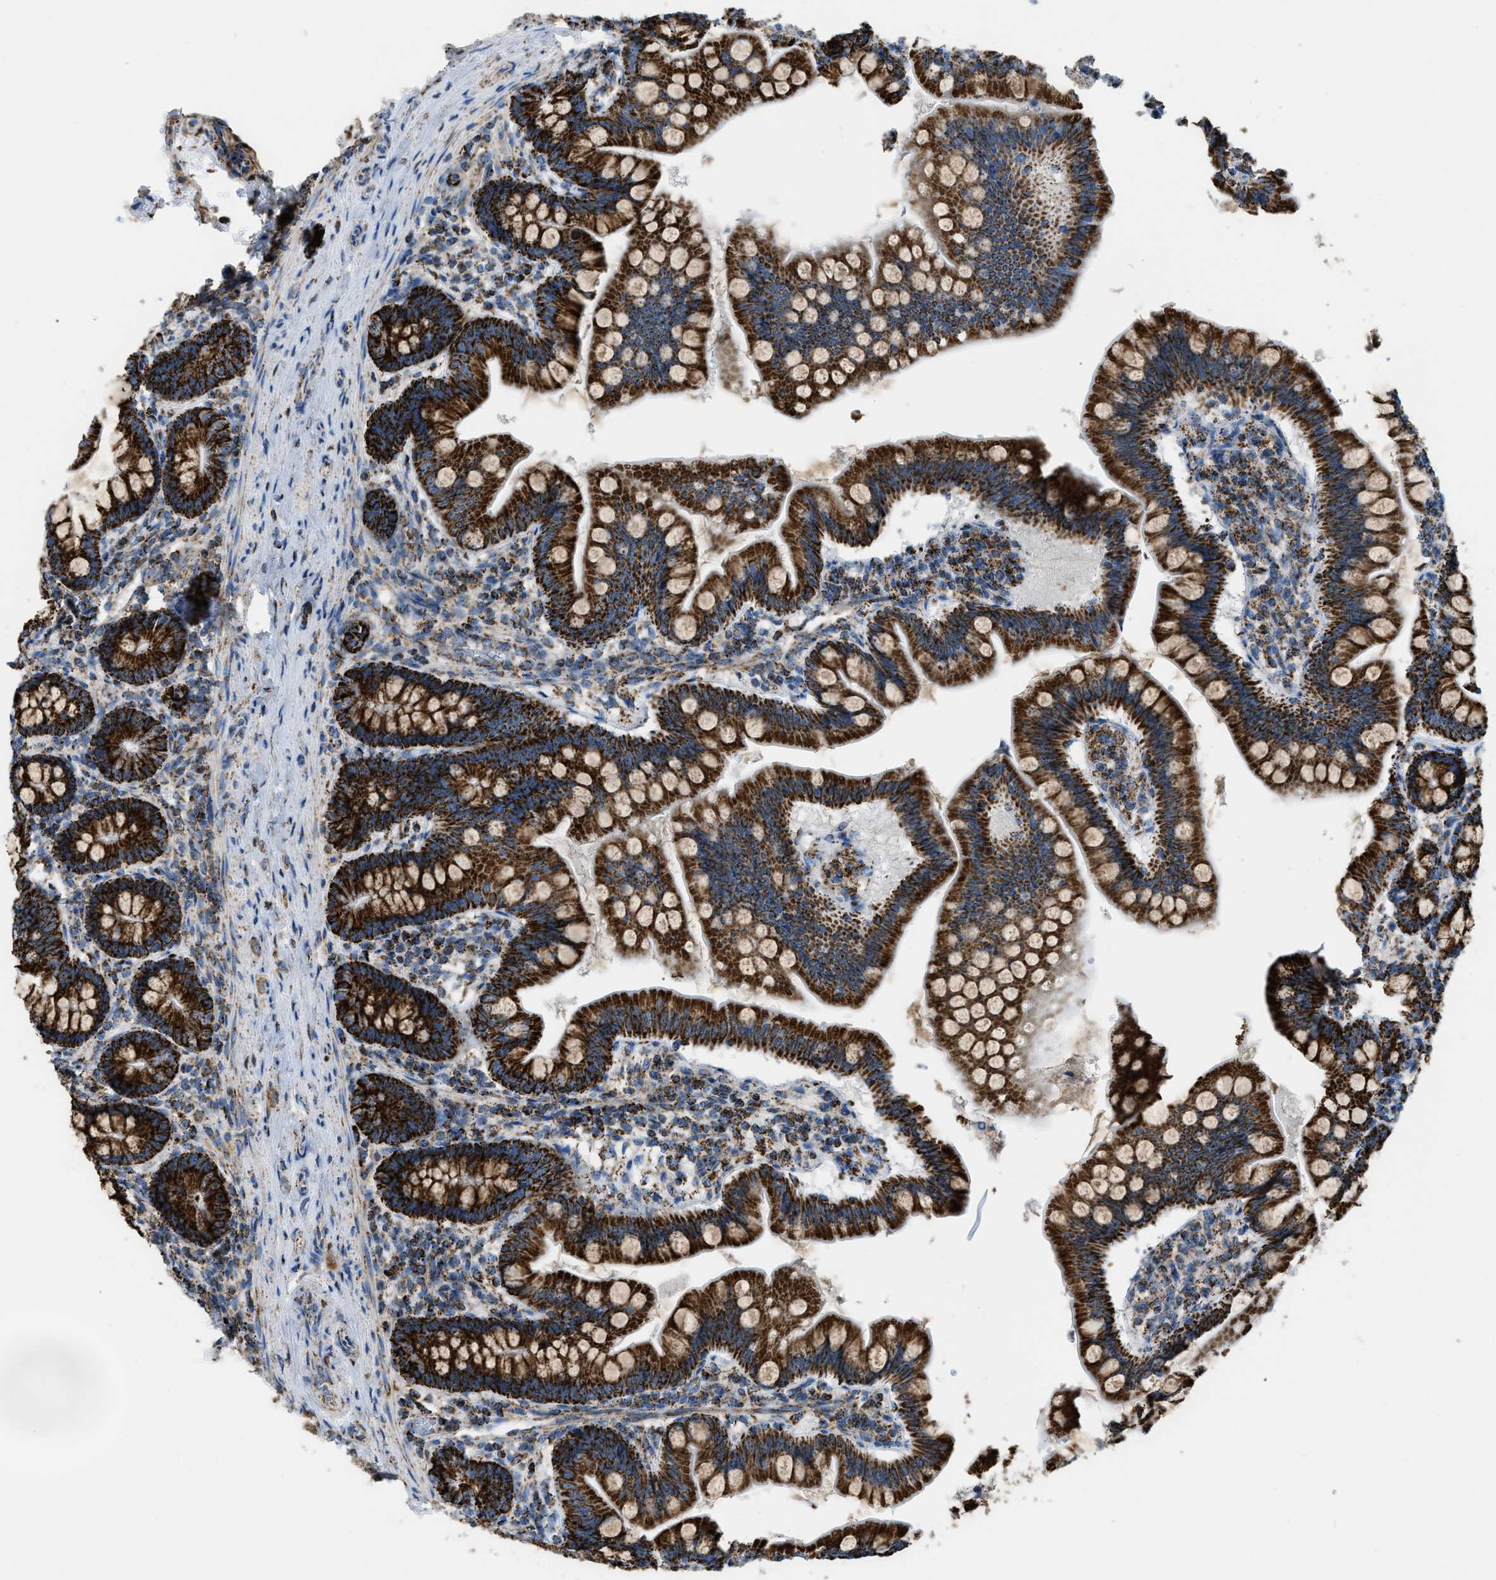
{"staining": {"intensity": "strong", "quantity": ">75%", "location": "cytoplasmic/membranous"}, "tissue": "small intestine", "cell_type": "Glandular cells", "image_type": "normal", "snomed": [{"axis": "morphology", "description": "Normal tissue, NOS"}, {"axis": "topography", "description": "Small intestine"}], "caption": "Immunohistochemistry (DAB) staining of normal small intestine displays strong cytoplasmic/membranous protein expression in approximately >75% of glandular cells.", "gene": "ETFB", "patient": {"sex": "male", "age": 7}}